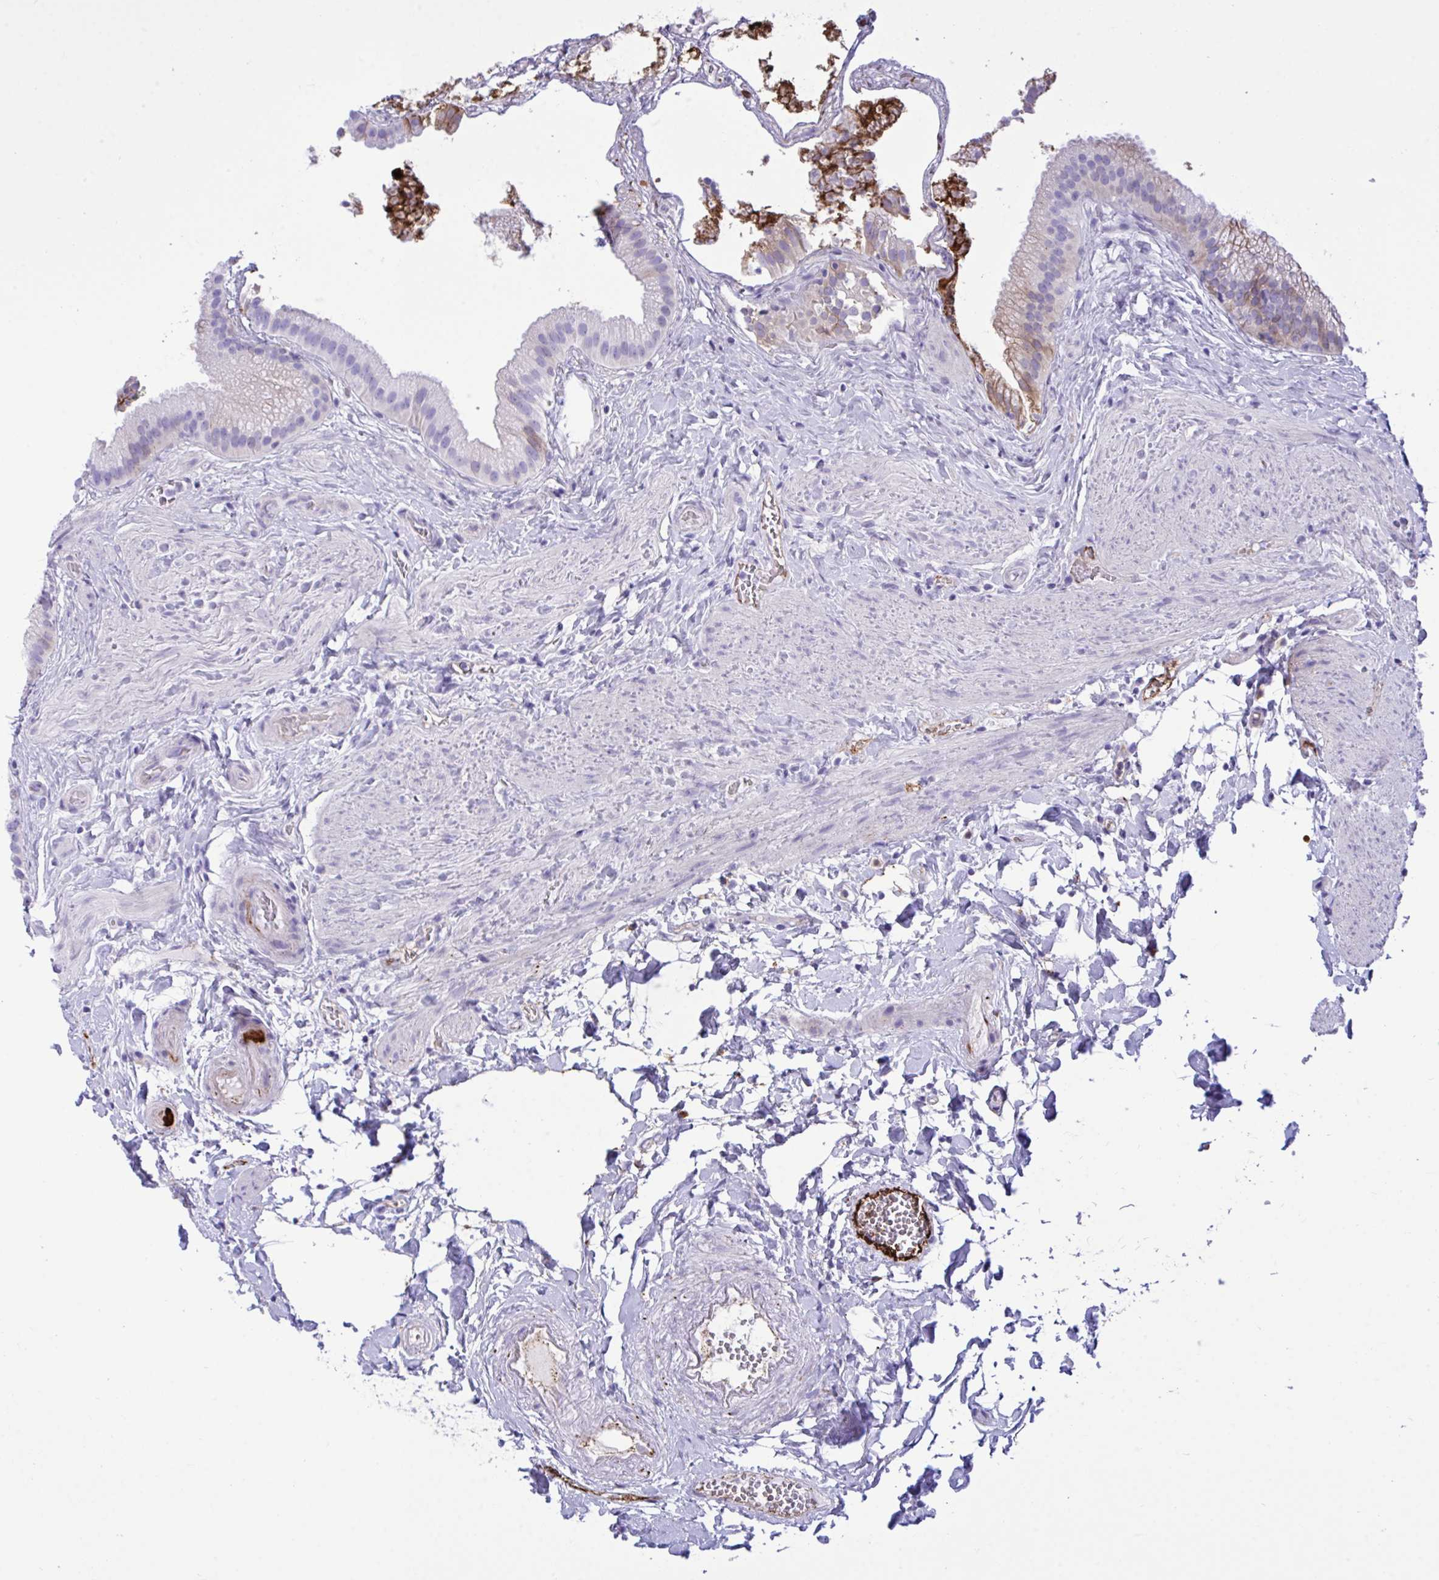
{"staining": {"intensity": "moderate", "quantity": "<25%", "location": "cytoplasmic/membranous"}, "tissue": "gallbladder", "cell_type": "Glandular cells", "image_type": "normal", "snomed": [{"axis": "morphology", "description": "Normal tissue, NOS"}, {"axis": "topography", "description": "Gallbladder"}], "caption": "This histopathology image shows normal gallbladder stained with immunohistochemistry to label a protein in brown. The cytoplasmic/membranous of glandular cells show moderate positivity for the protein. Nuclei are counter-stained blue.", "gene": "BEX5", "patient": {"sex": "female", "age": 63}}